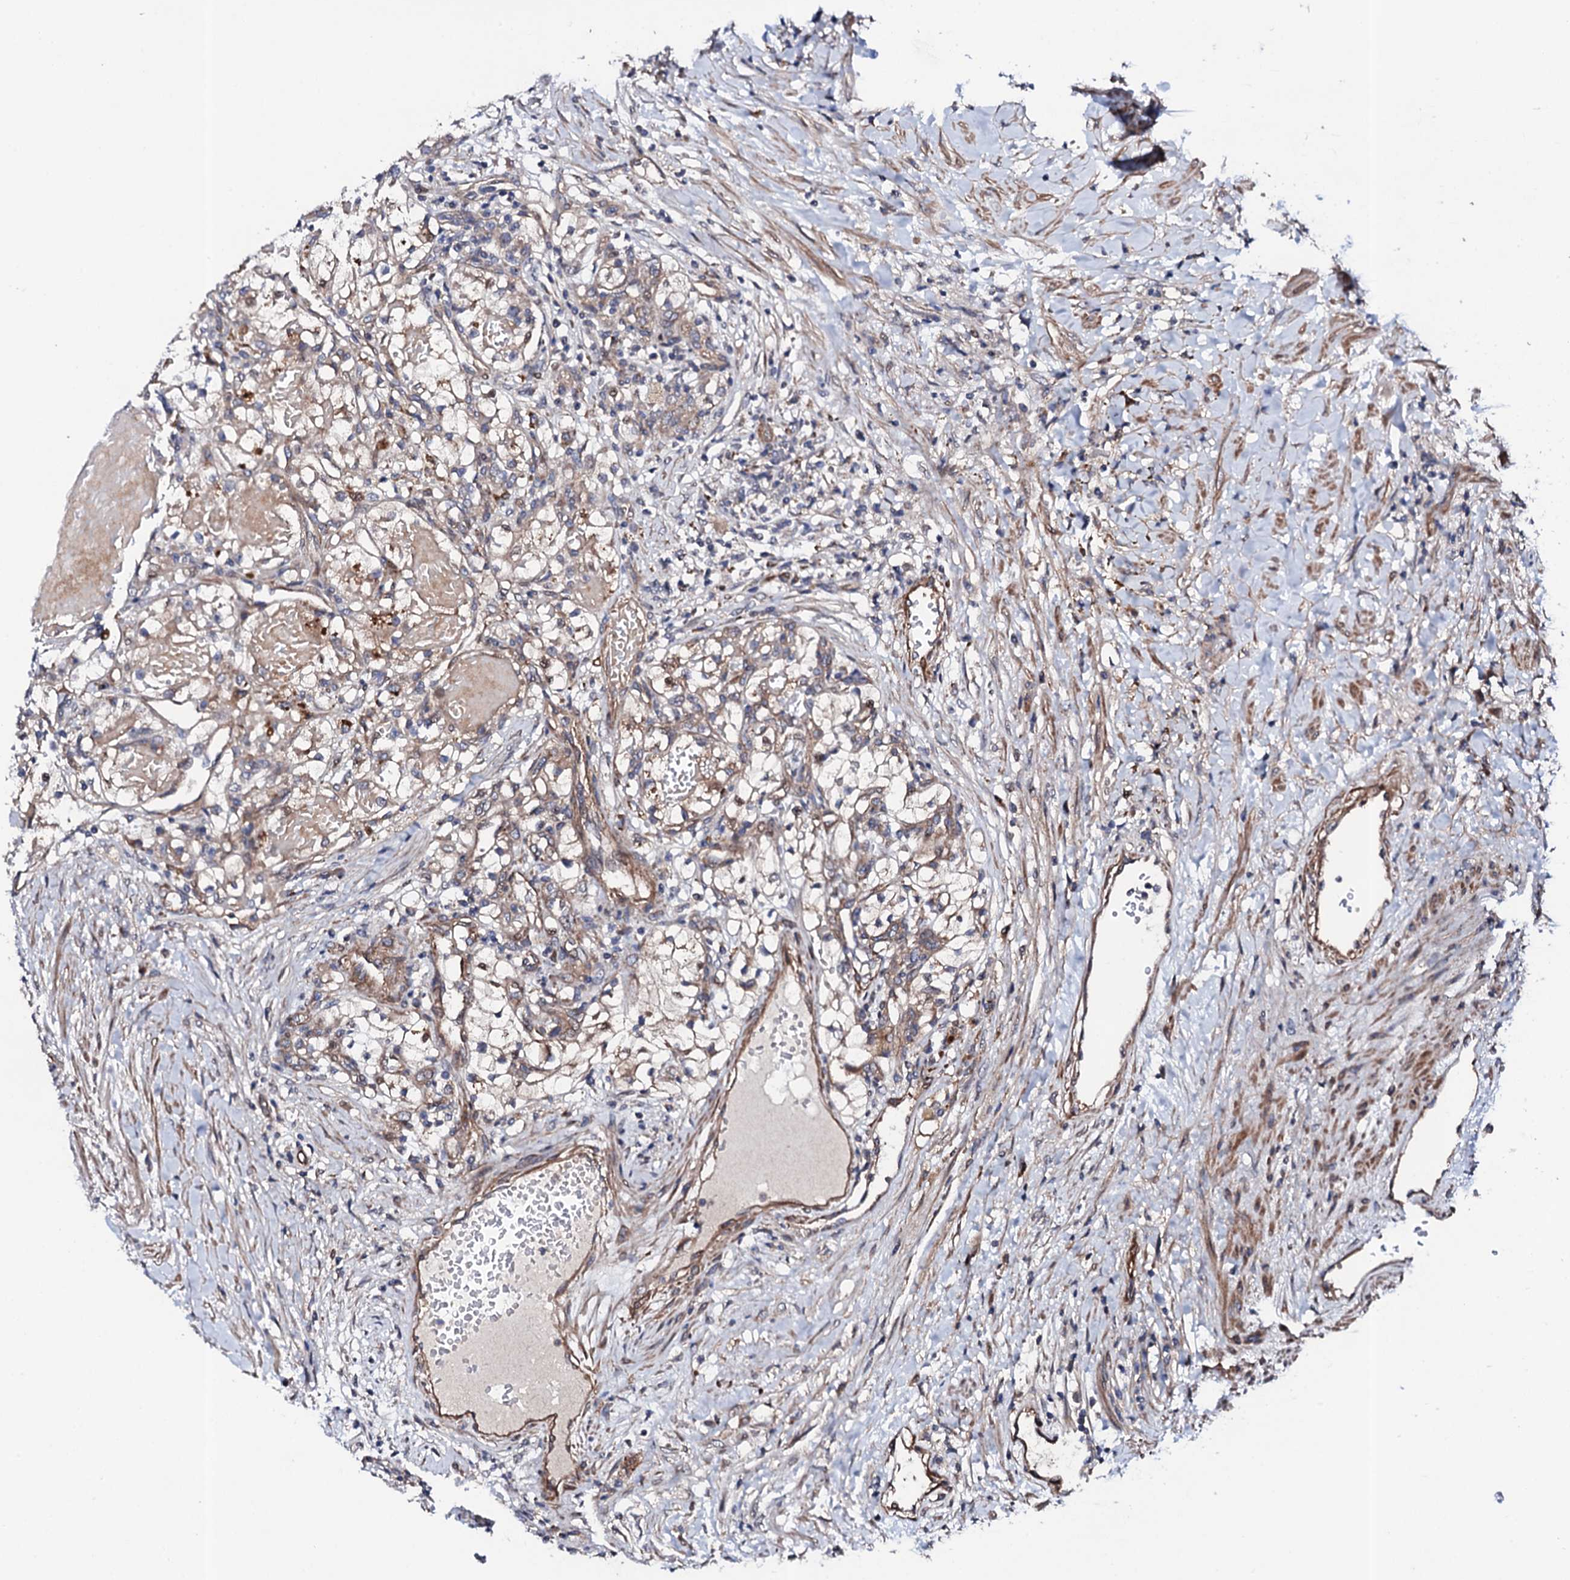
{"staining": {"intensity": "negative", "quantity": "none", "location": "none"}, "tissue": "renal cancer", "cell_type": "Tumor cells", "image_type": "cancer", "snomed": [{"axis": "morphology", "description": "Normal tissue, NOS"}, {"axis": "morphology", "description": "Adenocarcinoma, NOS"}, {"axis": "topography", "description": "Kidney"}], "caption": "There is no significant staining in tumor cells of renal adenocarcinoma. (Immunohistochemistry, brightfield microscopy, high magnification).", "gene": "CIAO2A", "patient": {"sex": "male", "age": 68}}